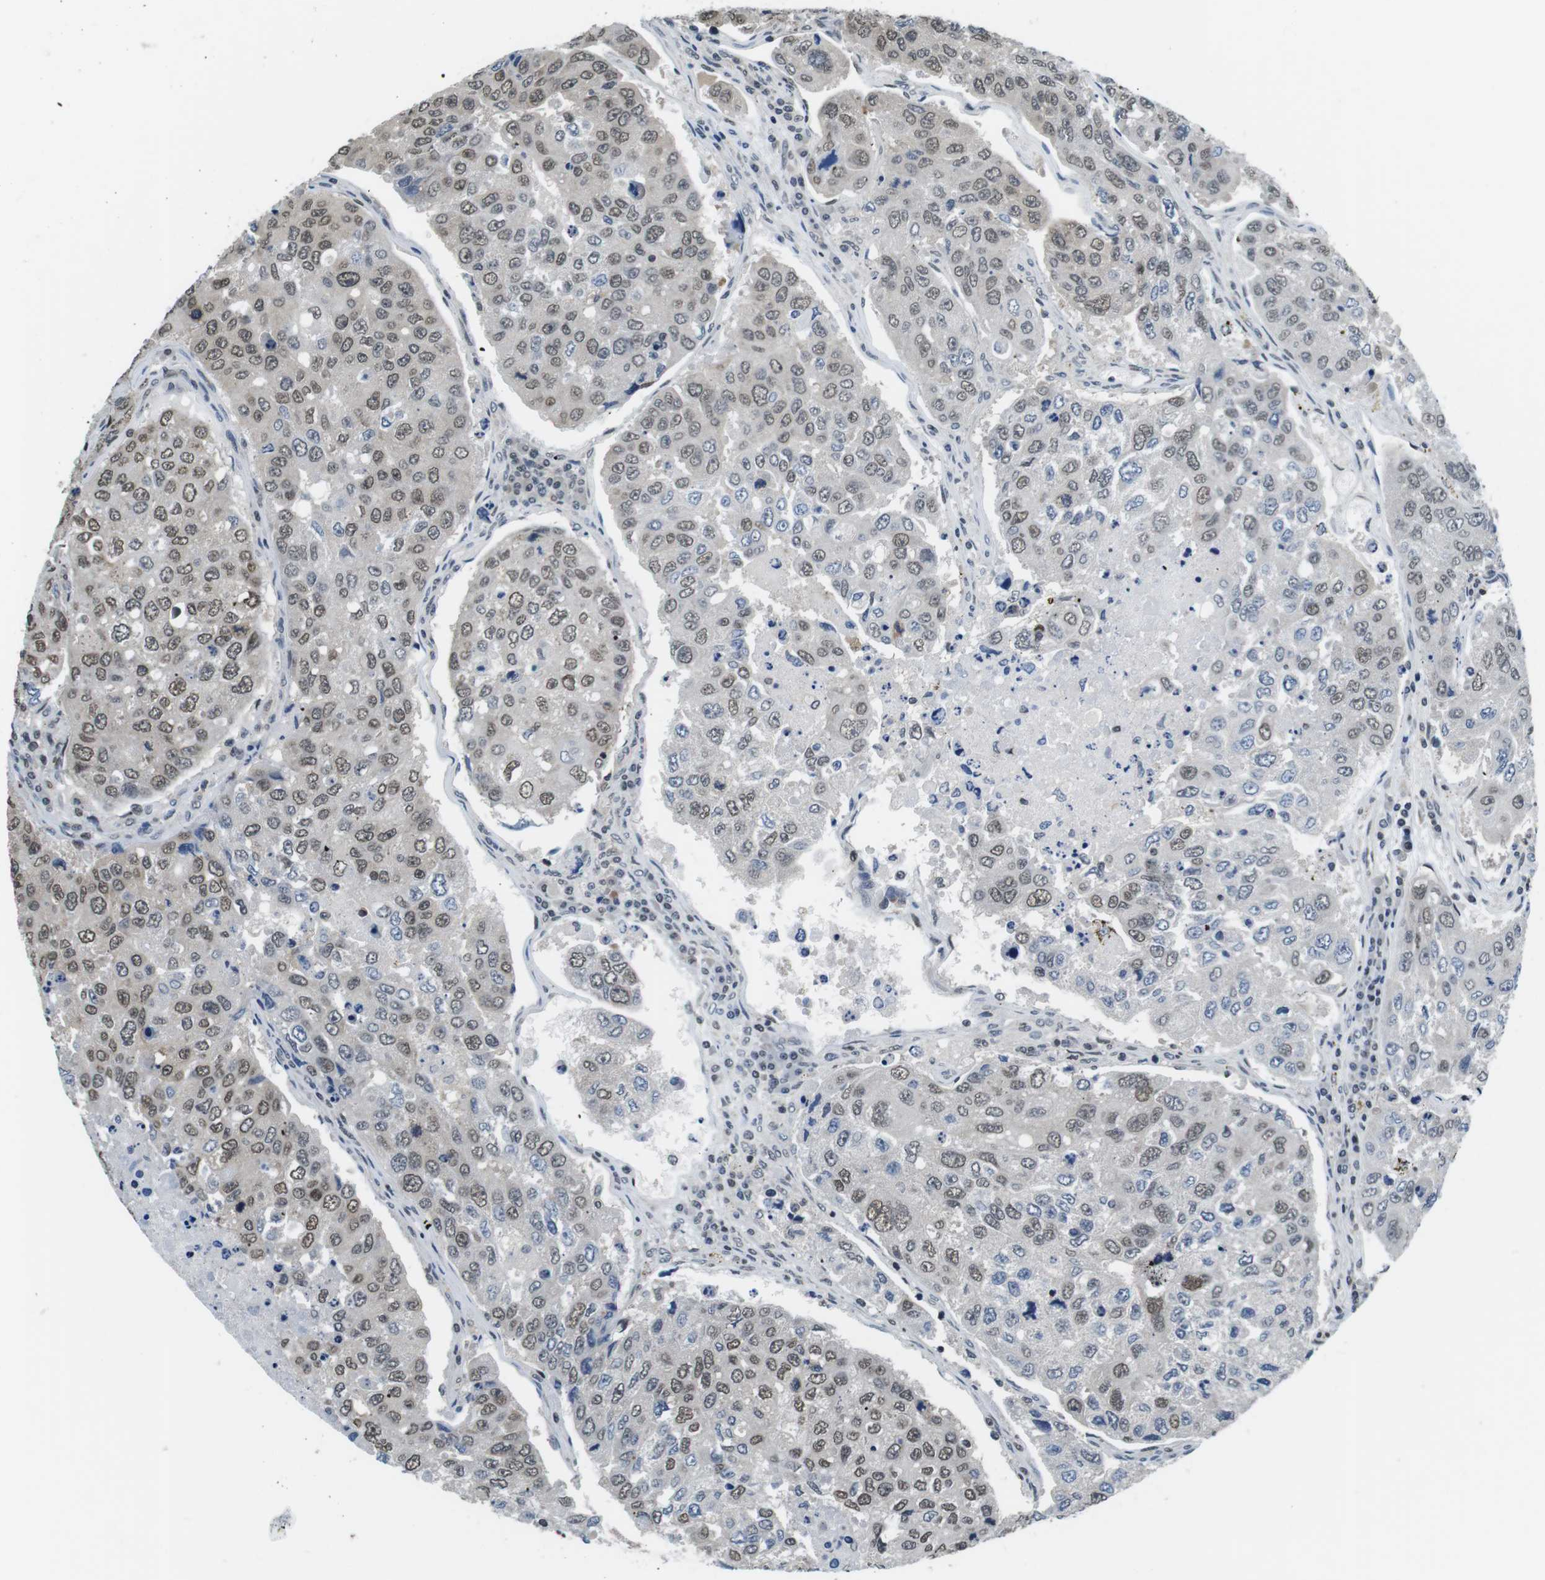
{"staining": {"intensity": "weak", "quantity": ">75%", "location": "nuclear"}, "tissue": "urothelial cancer", "cell_type": "Tumor cells", "image_type": "cancer", "snomed": [{"axis": "morphology", "description": "Urothelial carcinoma, High grade"}, {"axis": "topography", "description": "Lymph node"}, {"axis": "topography", "description": "Urinary bladder"}], "caption": "Immunohistochemistry micrograph of urothelial cancer stained for a protein (brown), which displays low levels of weak nuclear staining in approximately >75% of tumor cells.", "gene": "NEK4", "patient": {"sex": "male", "age": 51}}